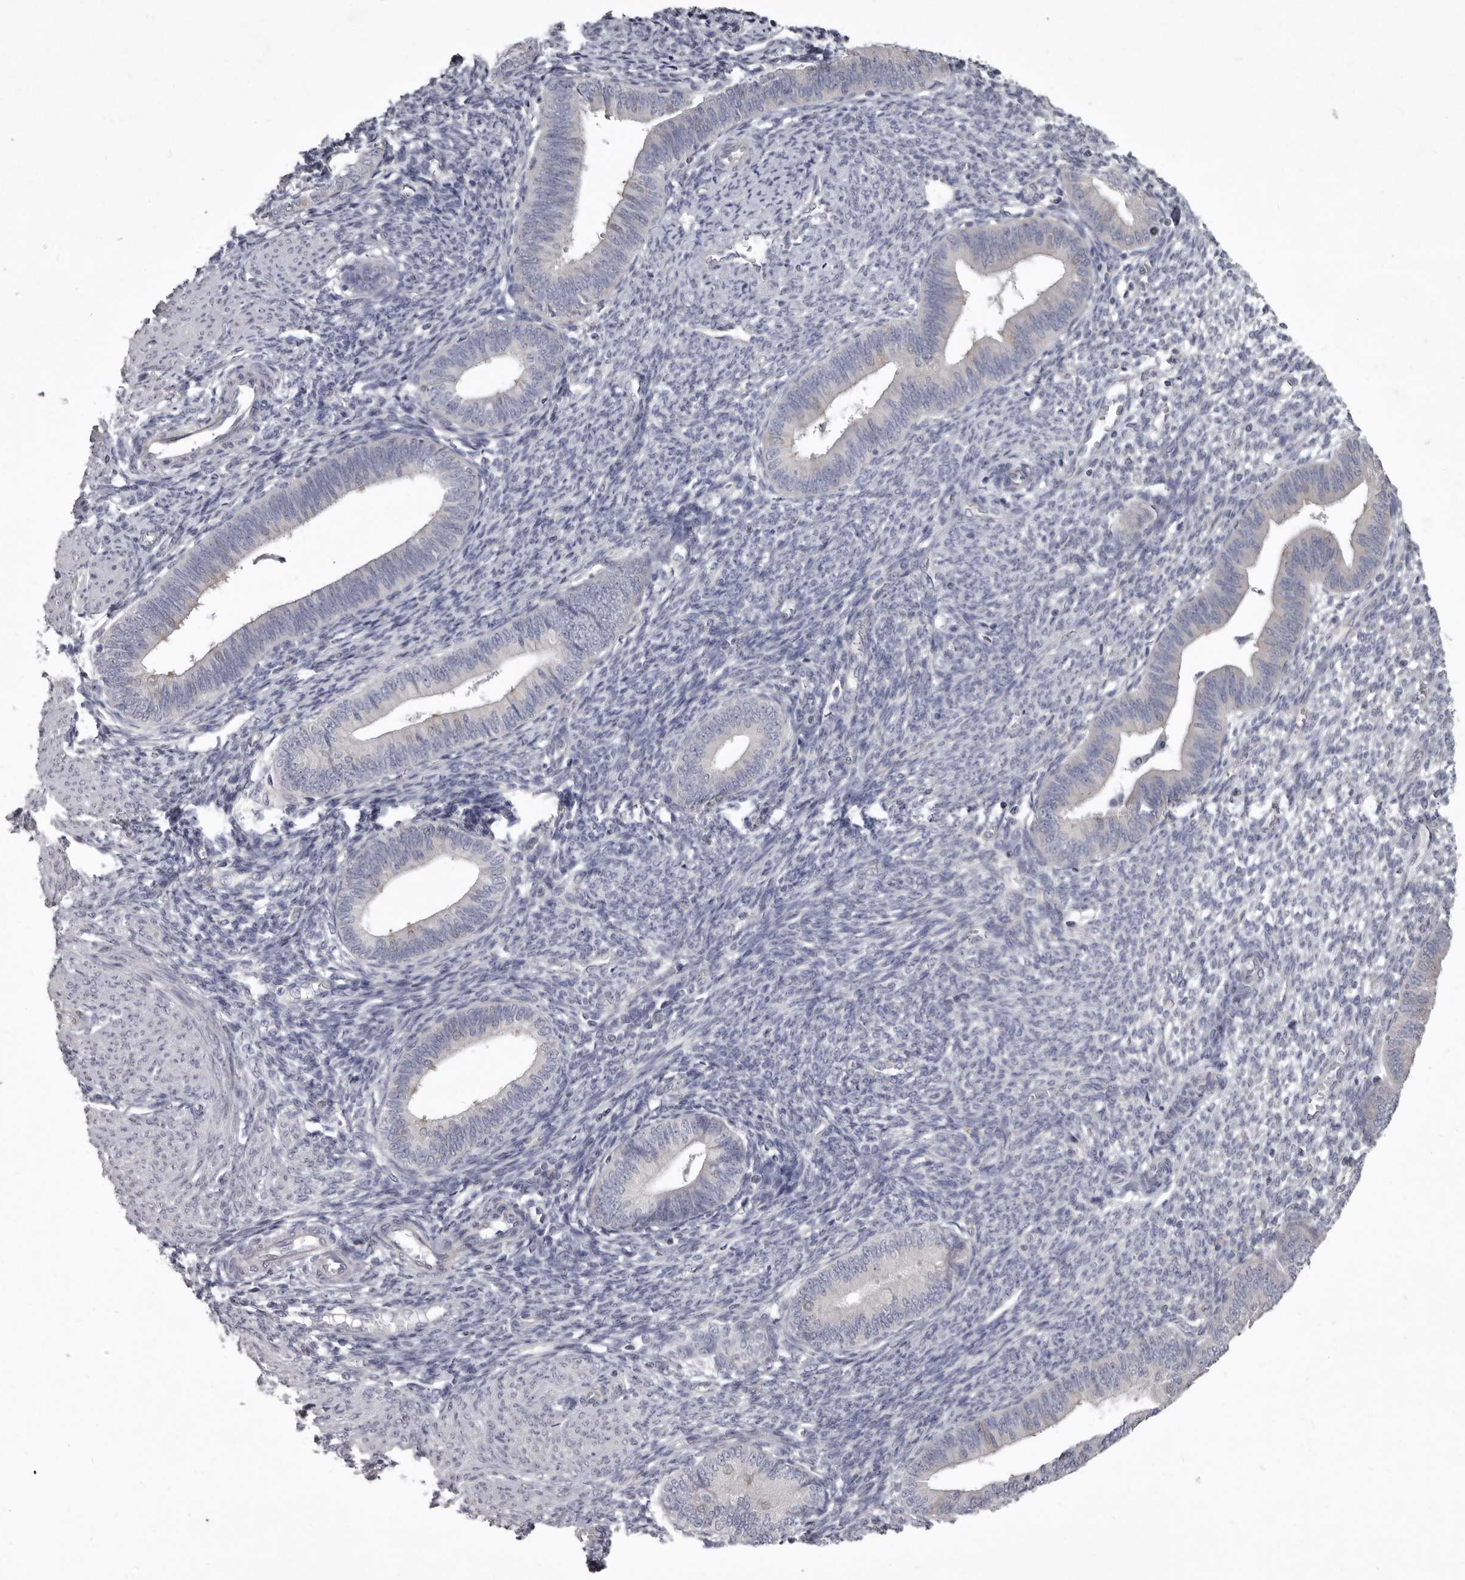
{"staining": {"intensity": "negative", "quantity": "none", "location": "none"}, "tissue": "endometrium", "cell_type": "Cells in endometrial stroma", "image_type": "normal", "snomed": [{"axis": "morphology", "description": "Normal tissue, NOS"}, {"axis": "topography", "description": "Endometrium"}], "caption": "Immunohistochemistry (IHC) image of benign endometrium: endometrium stained with DAB displays no significant protein staining in cells in endometrial stroma.", "gene": "GSK3B", "patient": {"sex": "female", "age": 46}}